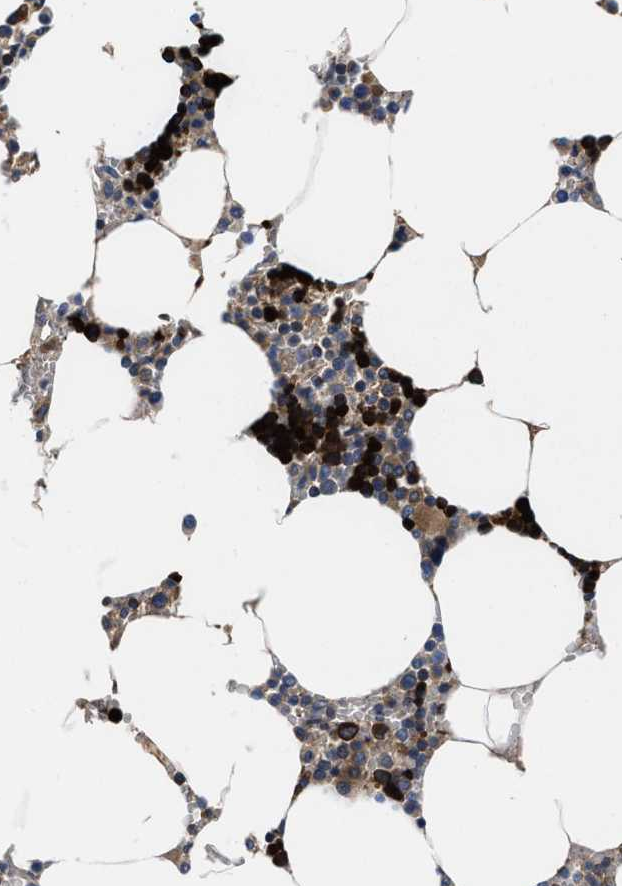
{"staining": {"intensity": "strong", "quantity": "25%-75%", "location": "cytoplasmic/membranous"}, "tissue": "bone marrow", "cell_type": "Hematopoietic cells", "image_type": "normal", "snomed": [{"axis": "morphology", "description": "Normal tissue, NOS"}, {"axis": "topography", "description": "Bone marrow"}], "caption": "The histopathology image shows immunohistochemical staining of unremarkable bone marrow. There is strong cytoplasmic/membranous positivity is present in approximately 25%-75% of hematopoietic cells.", "gene": "PHLPP1", "patient": {"sex": "male", "age": 70}}